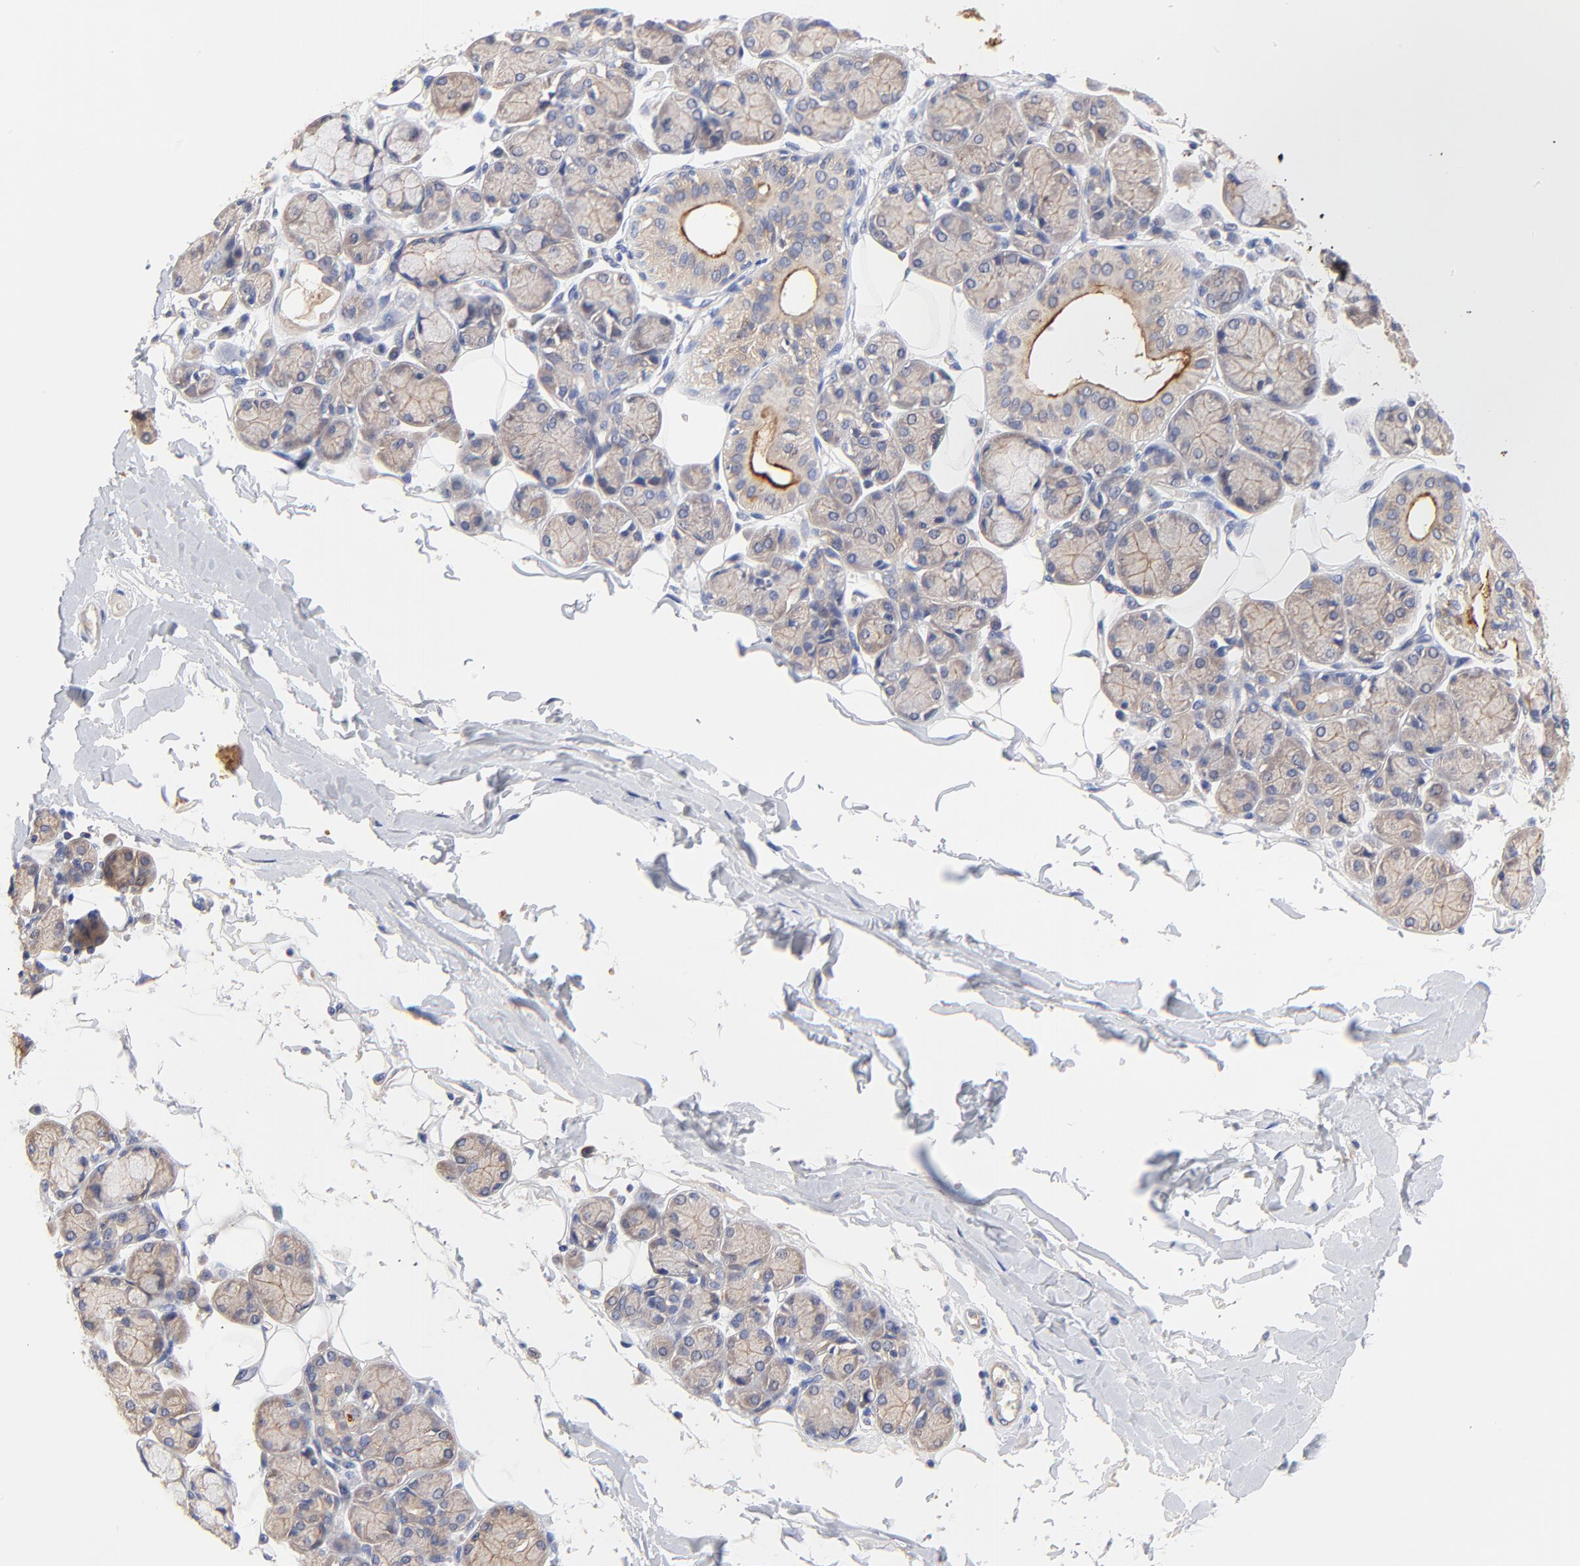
{"staining": {"intensity": "weak", "quantity": "25%-75%", "location": "cytoplasmic/membranous"}, "tissue": "salivary gland", "cell_type": "Glandular cells", "image_type": "normal", "snomed": [{"axis": "morphology", "description": "Normal tissue, NOS"}, {"axis": "topography", "description": "Salivary gland"}], "caption": "Protein staining of normal salivary gland shows weak cytoplasmic/membranous staining in about 25%-75% of glandular cells.", "gene": "FBXL2", "patient": {"sex": "male", "age": 54}}